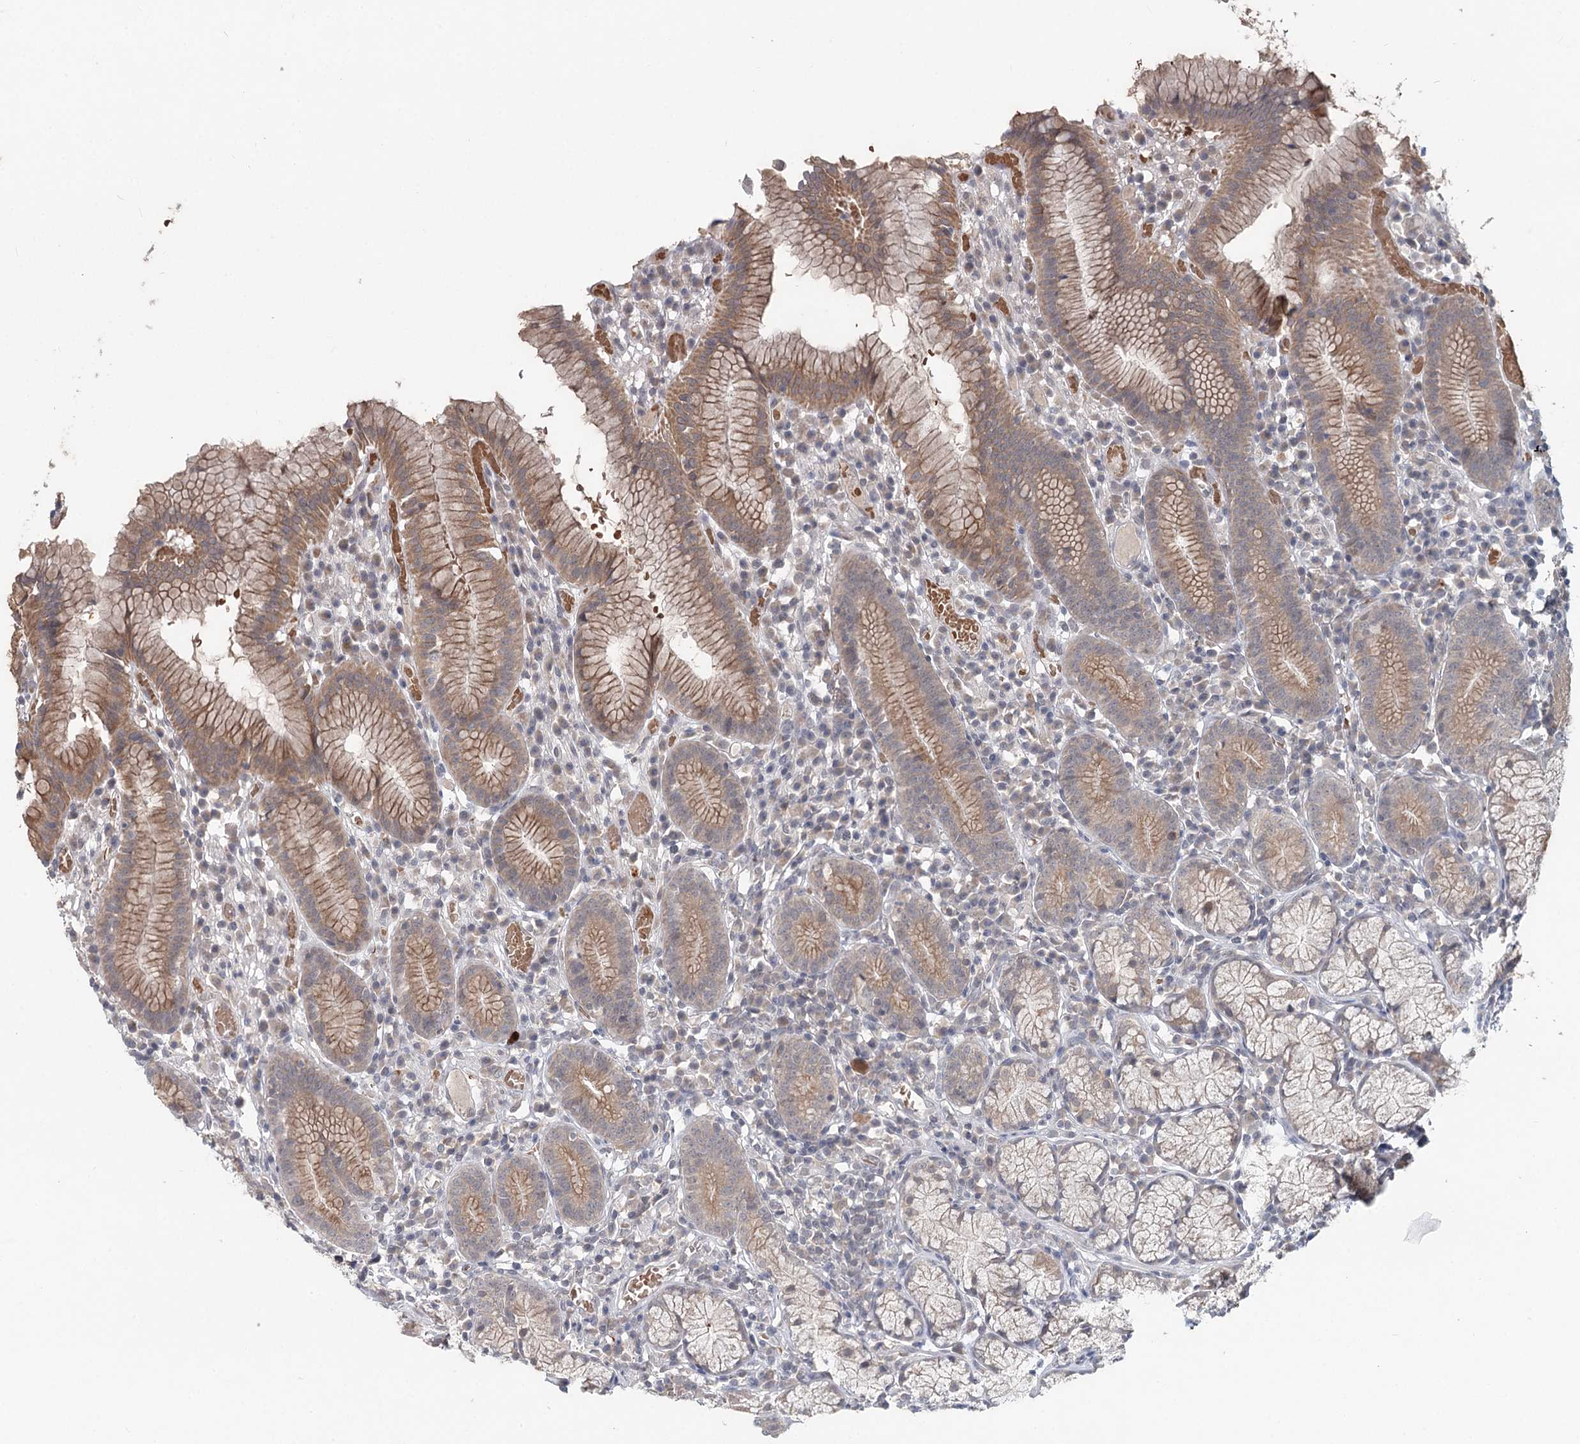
{"staining": {"intensity": "moderate", "quantity": ">75%", "location": "cytoplasmic/membranous"}, "tissue": "stomach", "cell_type": "Glandular cells", "image_type": "normal", "snomed": [{"axis": "morphology", "description": "Normal tissue, NOS"}, {"axis": "topography", "description": "Stomach"}], "caption": "Approximately >75% of glandular cells in unremarkable human stomach demonstrate moderate cytoplasmic/membranous protein expression as visualized by brown immunohistochemical staining.", "gene": "FBXO7", "patient": {"sex": "male", "age": 55}}